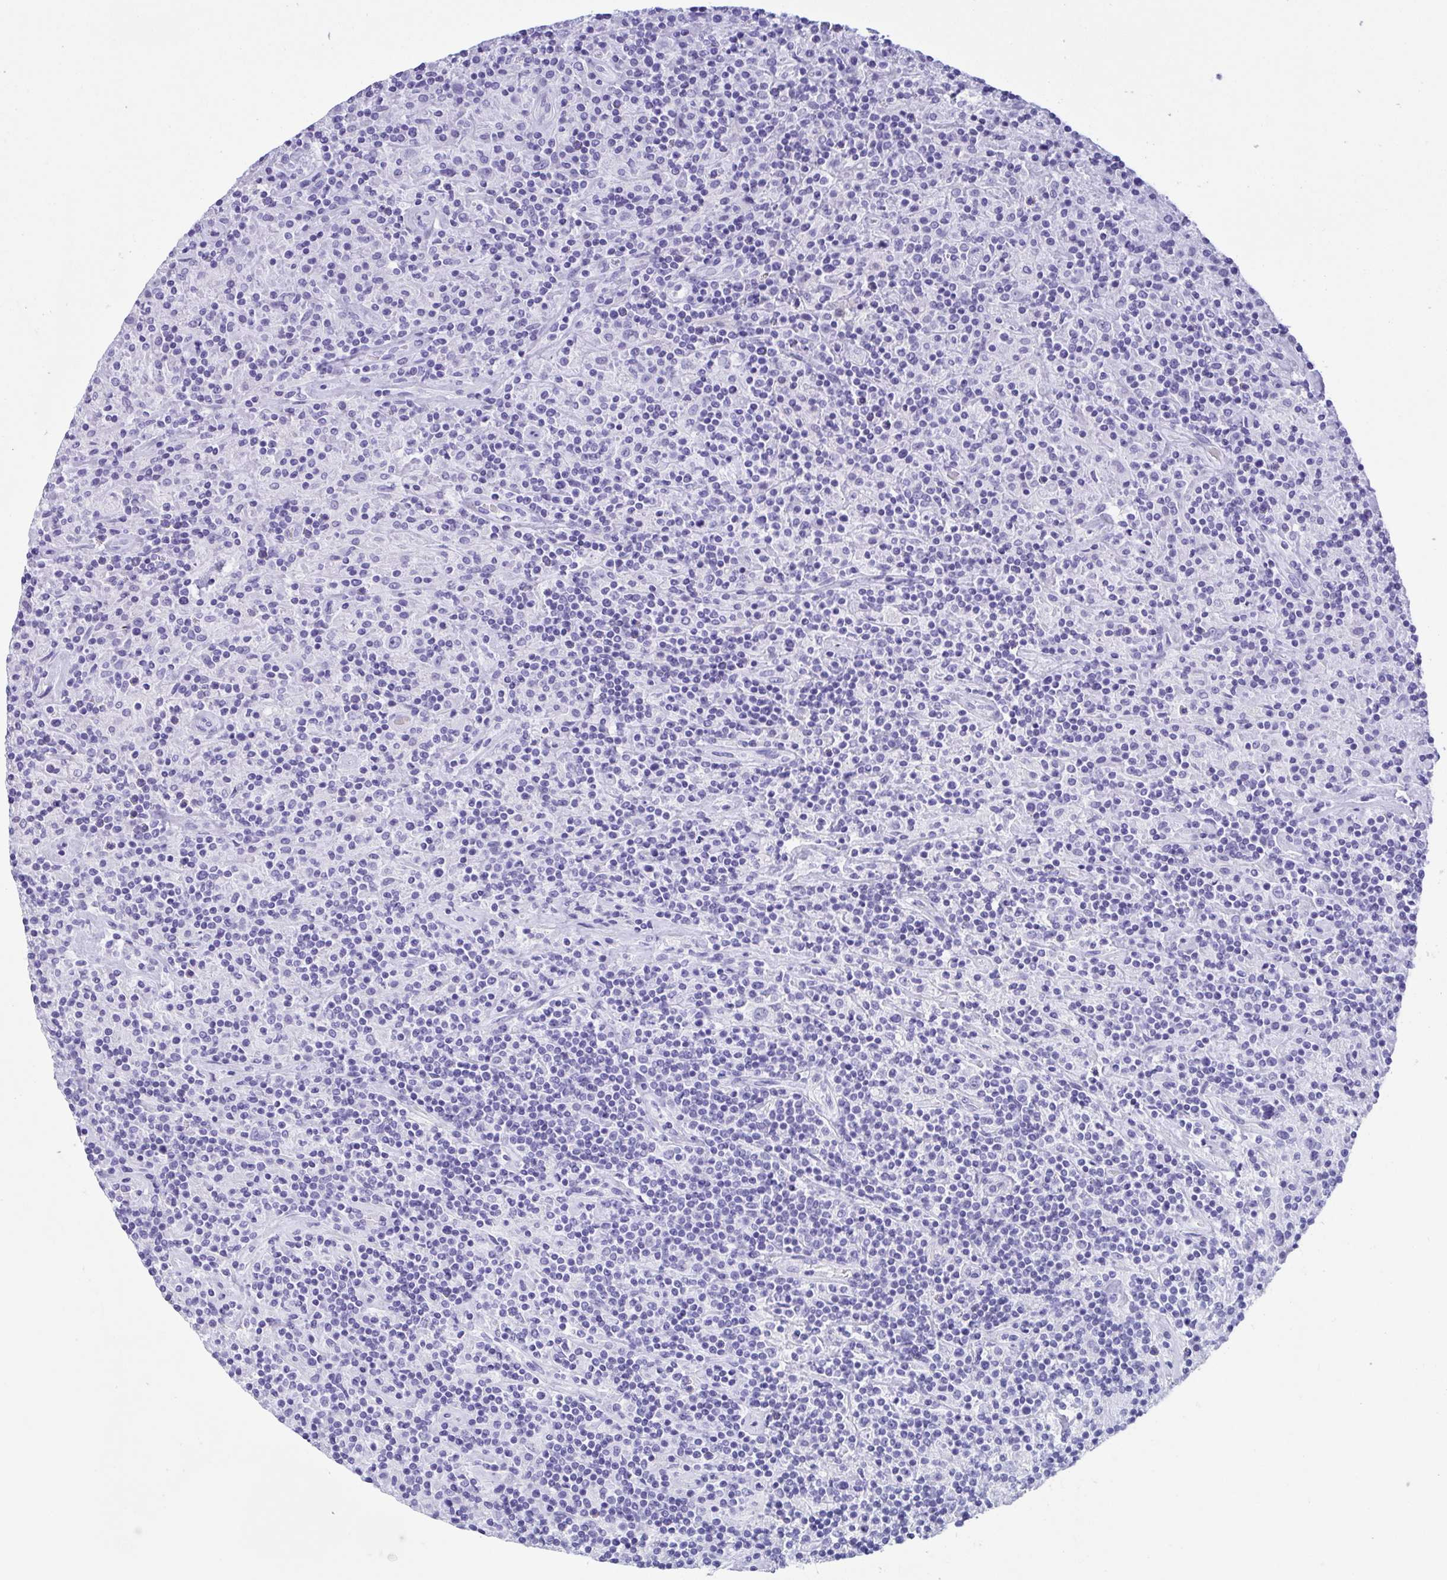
{"staining": {"intensity": "negative", "quantity": "none", "location": "none"}, "tissue": "lymphoma", "cell_type": "Tumor cells", "image_type": "cancer", "snomed": [{"axis": "morphology", "description": "Hodgkin's disease, NOS"}, {"axis": "topography", "description": "Lymph node"}], "caption": "Tumor cells show no significant protein staining in Hodgkin's disease. The staining was performed using DAB (3,3'-diaminobenzidine) to visualize the protein expression in brown, while the nuclei were stained in blue with hematoxylin (Magnification: 20x).", "gene": "ZNF850", "patient": {"sex": "male", "age": 70}}